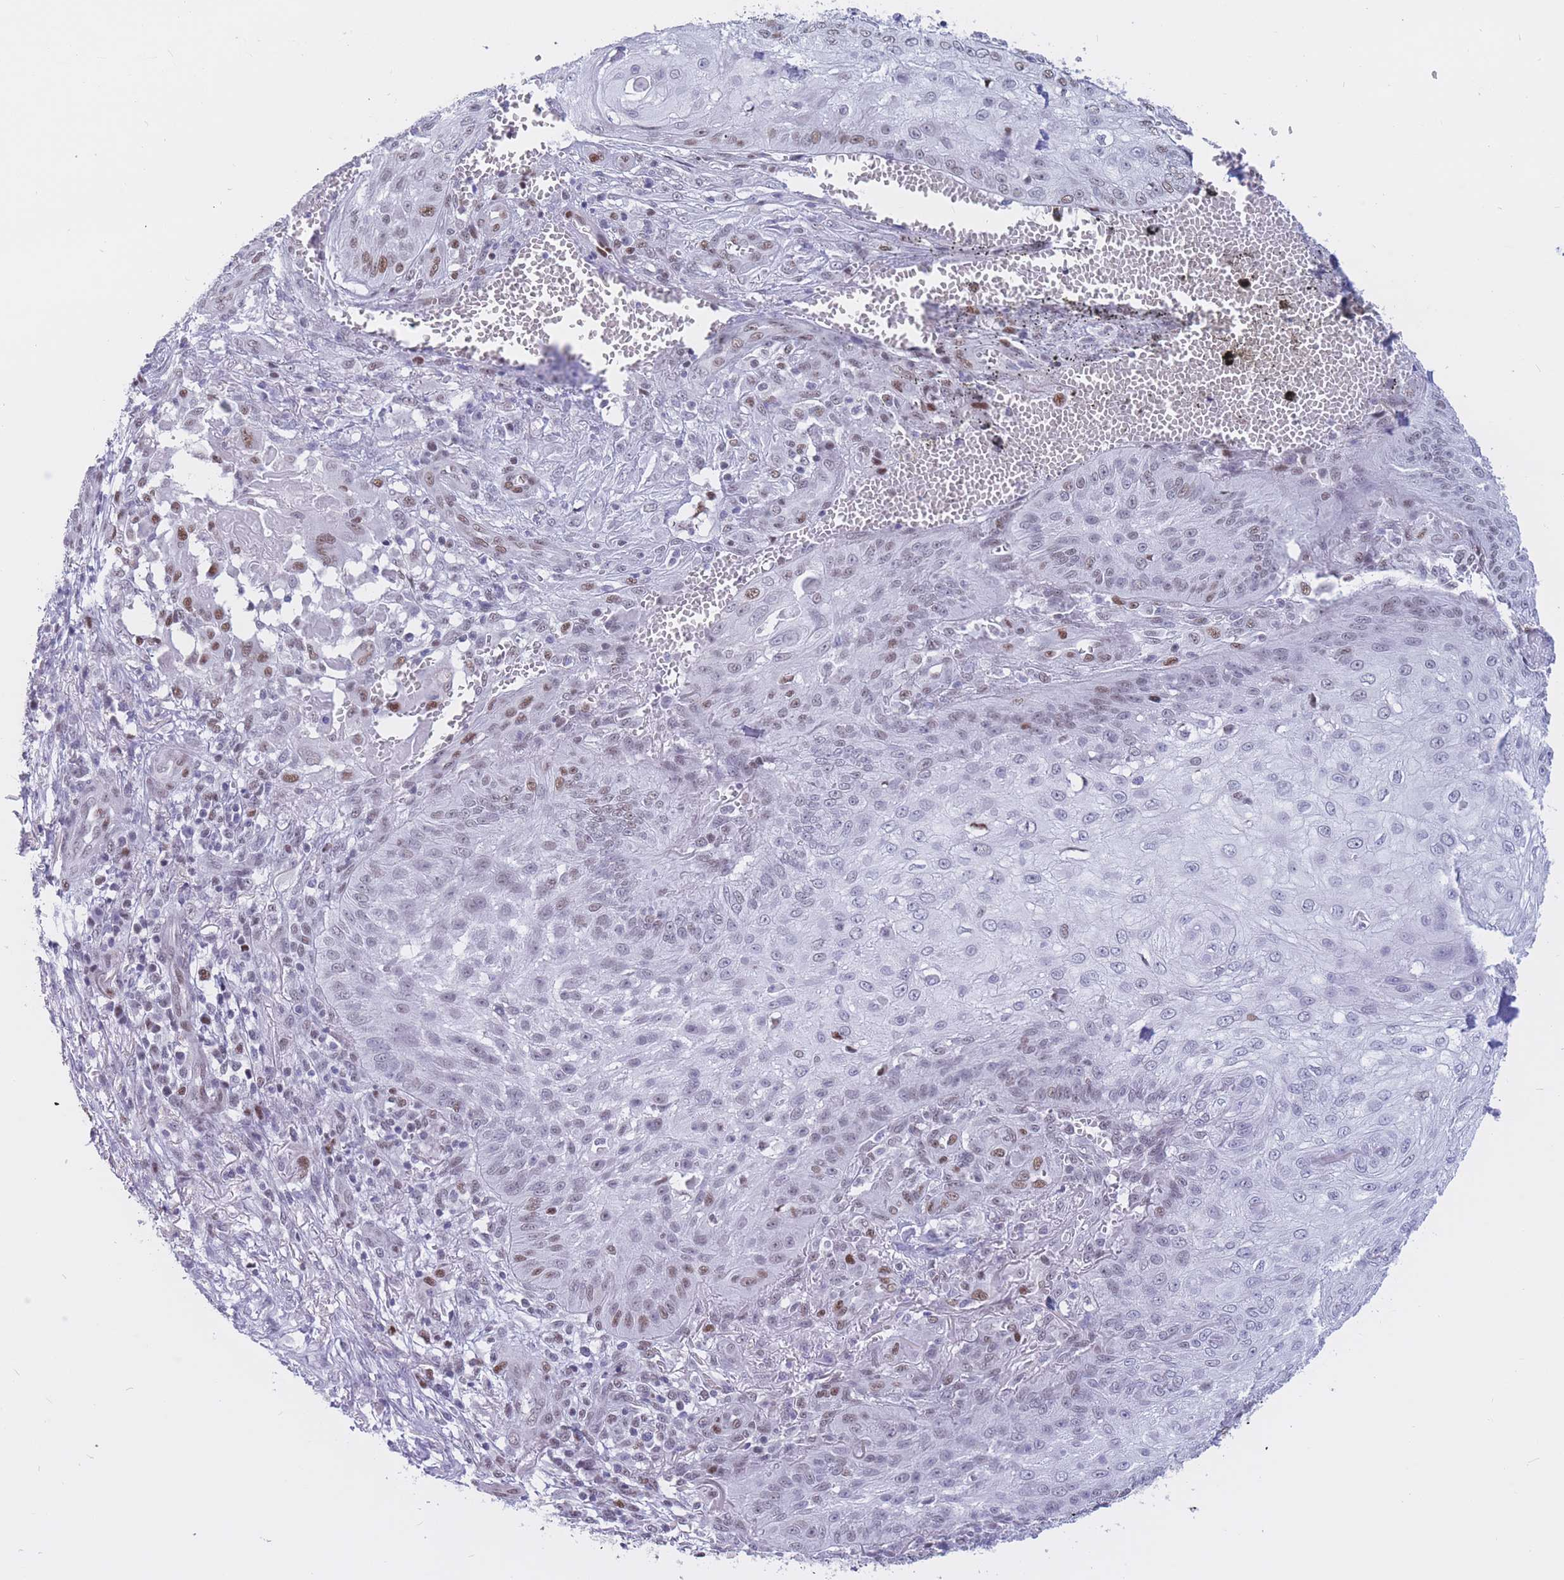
{"staining": {"intensity": "moderate", "quantity": "25%-75%", "location": "nuclear"}, "tissue": "skin cancer", "cell_type": "Tumor cells", "image_type": "cancer", "snomed": [{"axis": "morphology", "description": "Squamous cell carcinoma, NOS"}, {"axis": "topography", "description": "Skin"}], "caption": "High-magnification brightfield microscopy of skin cancer stained with DAB (brown) and counterstained with hematoxylin (blue). tumor cells exhibit moderate nuclear expression is present in about25%-75% of cells.", "gene": "NASP", "patient": {"sex": "male", "age": 70}}